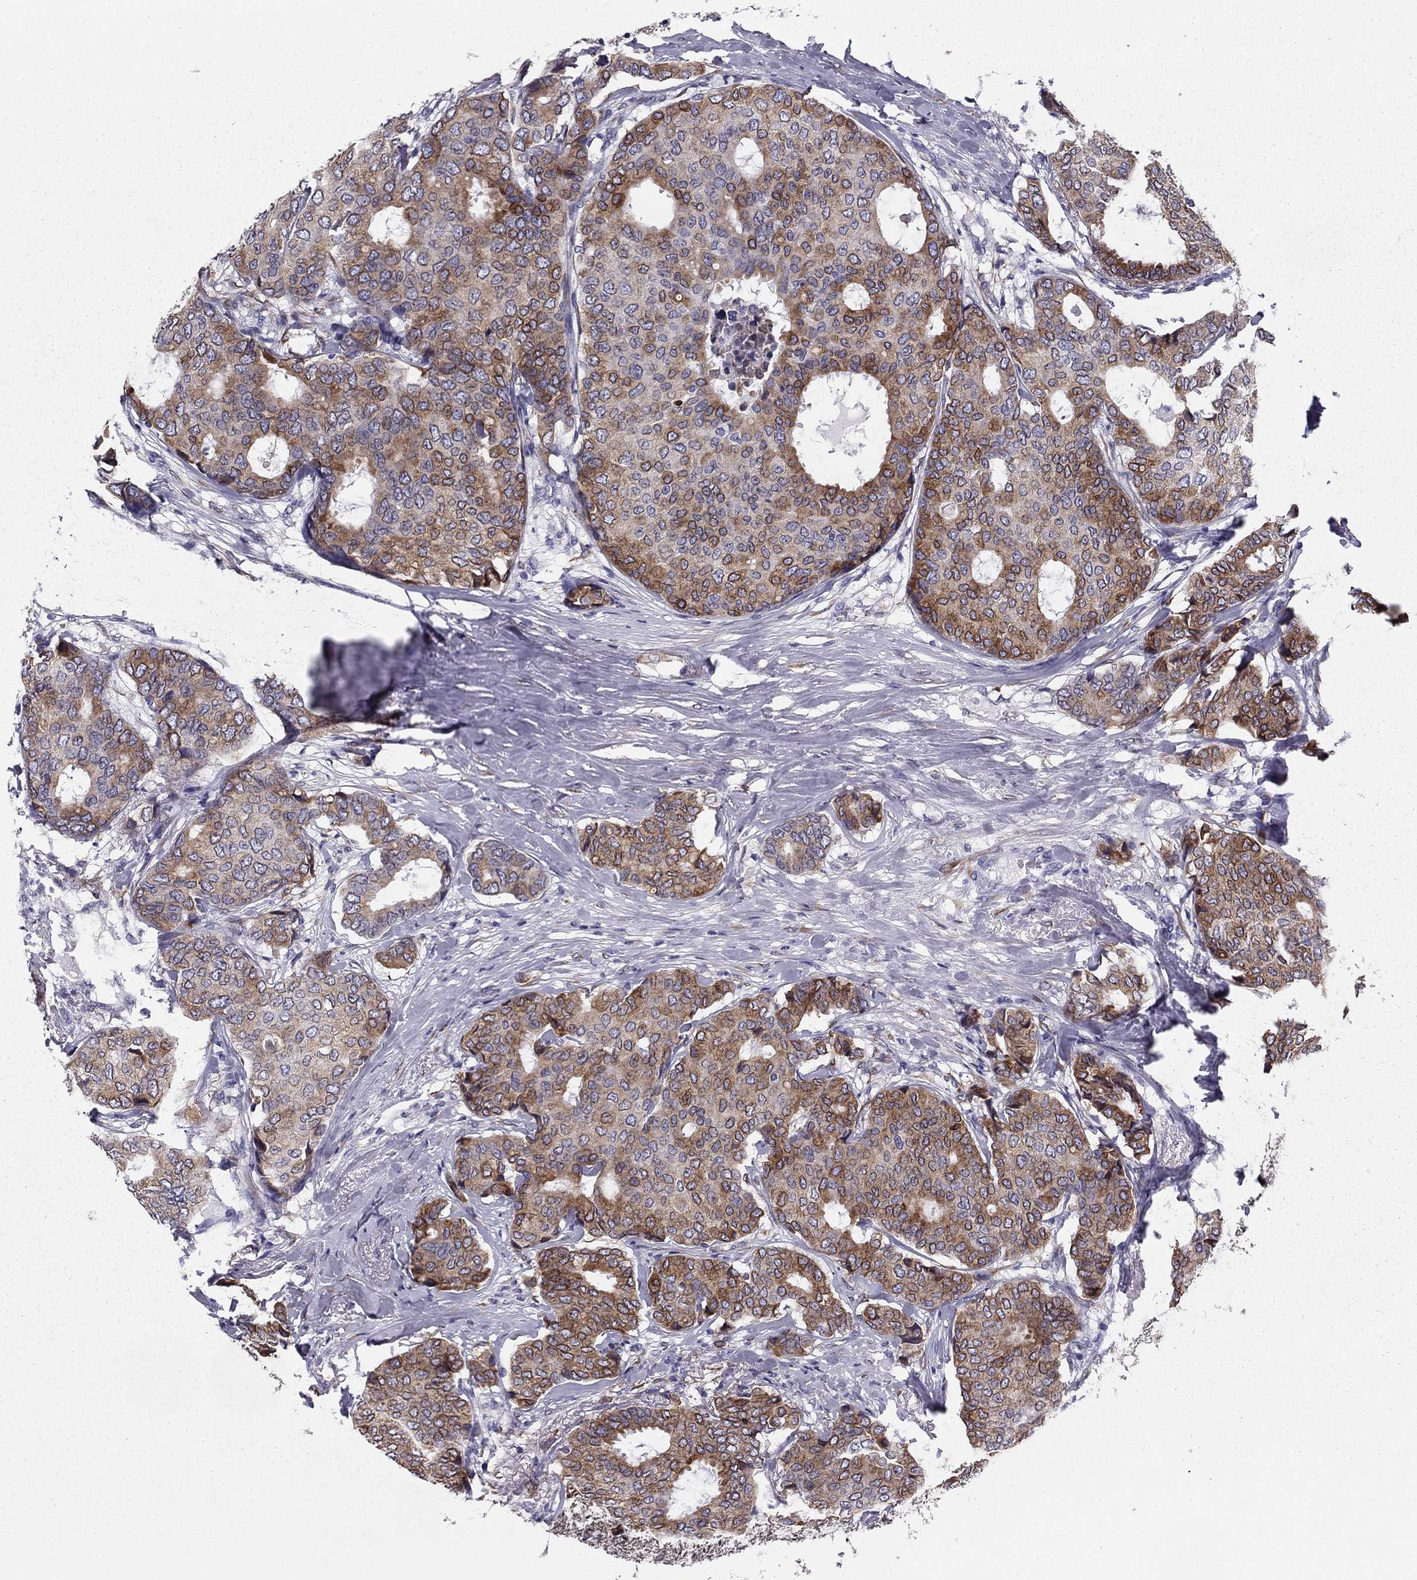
{"staining": {"intensity": "moderate", "quantity": ">75%", "location": "cytoplasmic/membranous"}, "tissue": "breast cancer", "cell_type": "Tumor cells", "image_type": "cancer", "snomed": [{"axis": "morphology", "description": "Duct carcinoma"}, {"axis": "topography", "description": "Breast"}], "caption": "An immunohistochemistry (IHC) micrograph of tumor tissue is shown. Protein staining in brown highlights moderate cytoplasmic/membranous positivity in breast cancer within tumor cells.", "gene": "TMED3", "patient": {"sex": "female", "age": 75}}